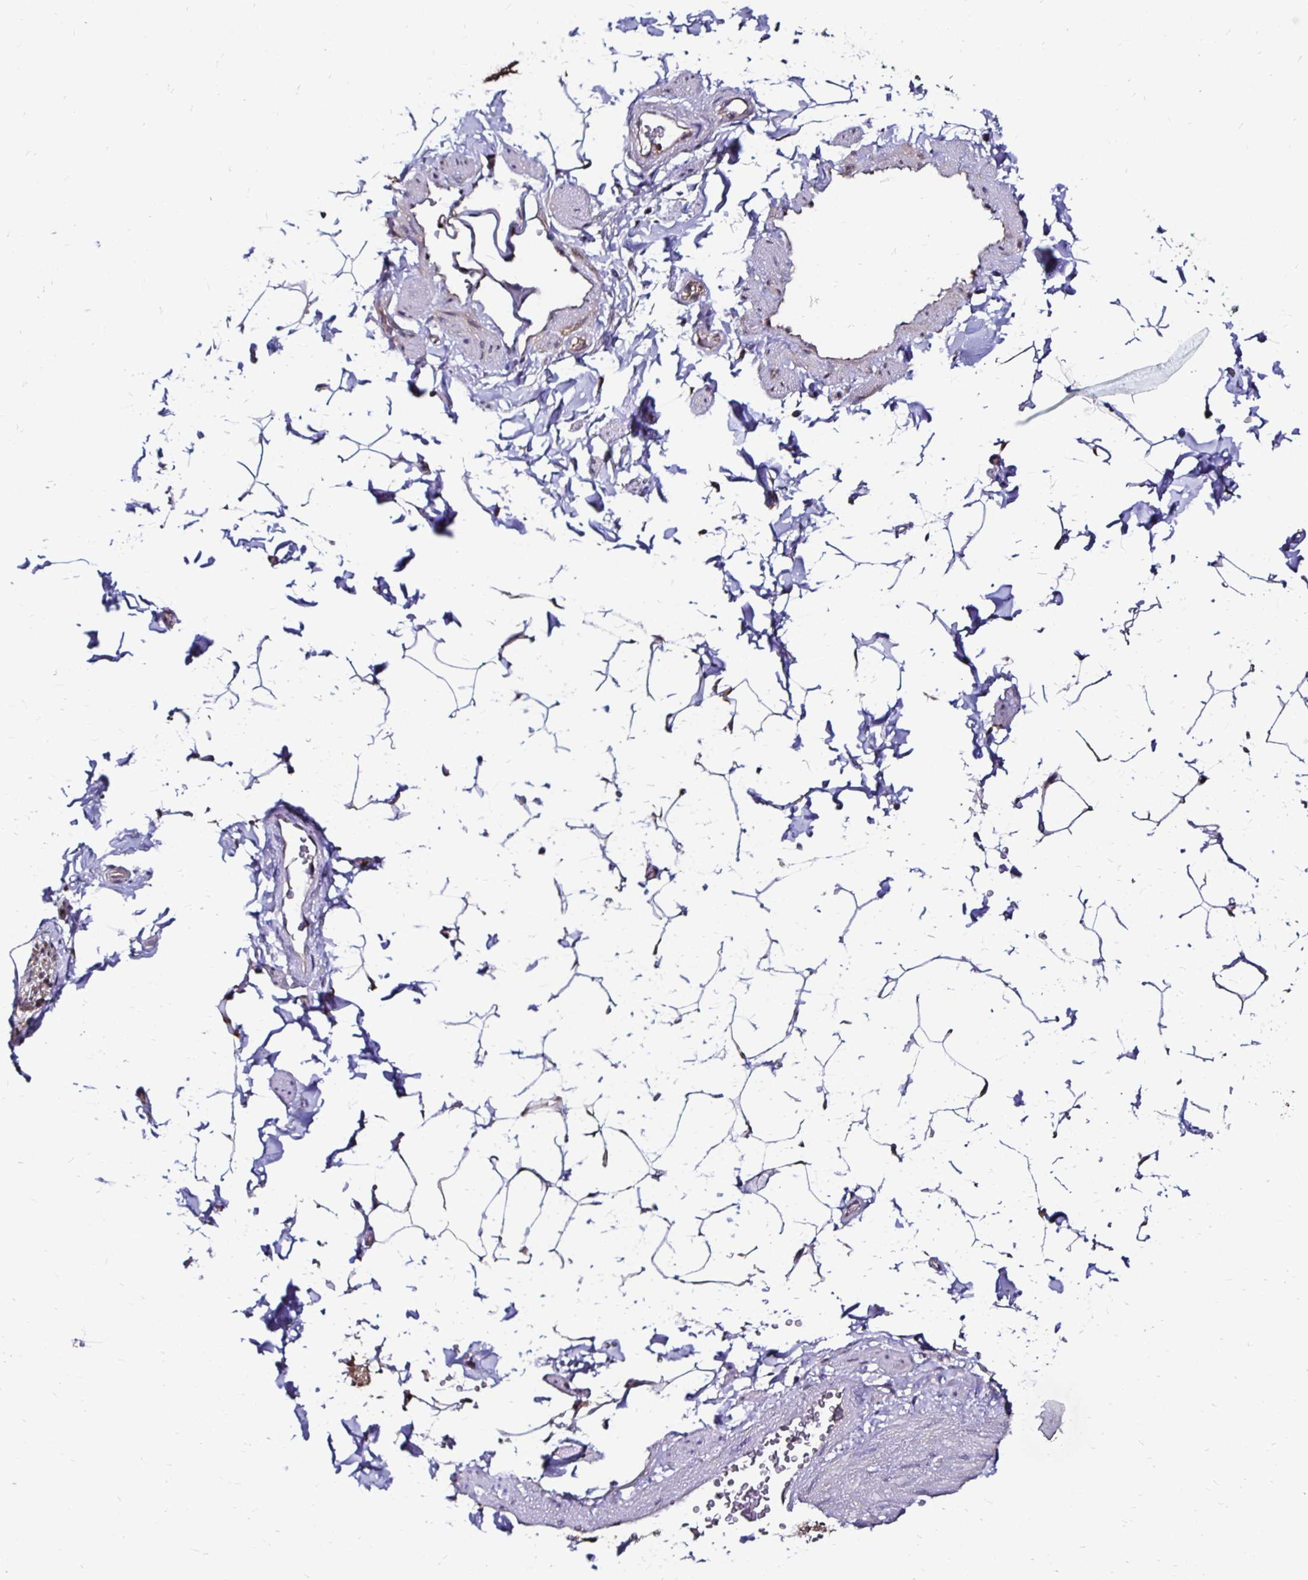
{"staining": {"intensity": "negative", "quantity": "none", "location": "none"}, "tissue": "adipose tissue", "cell_type": "Adipocytes", "image_type": "normal", "snomed": [{"axis": "morphology", "description": "Normal tissue, NOS"}, {"axis": "topography", "description": "Epididymis"}, {"axis": "topography", "description": "Peripheral nerve tissue"}], "caption": "This is an immunohistochemistry (IHC) histopathology image of normal human adipose tissue. There is no staining in adipocytes.", "gene": "TXN", "patient": {"sex": "male", "age": 32}}